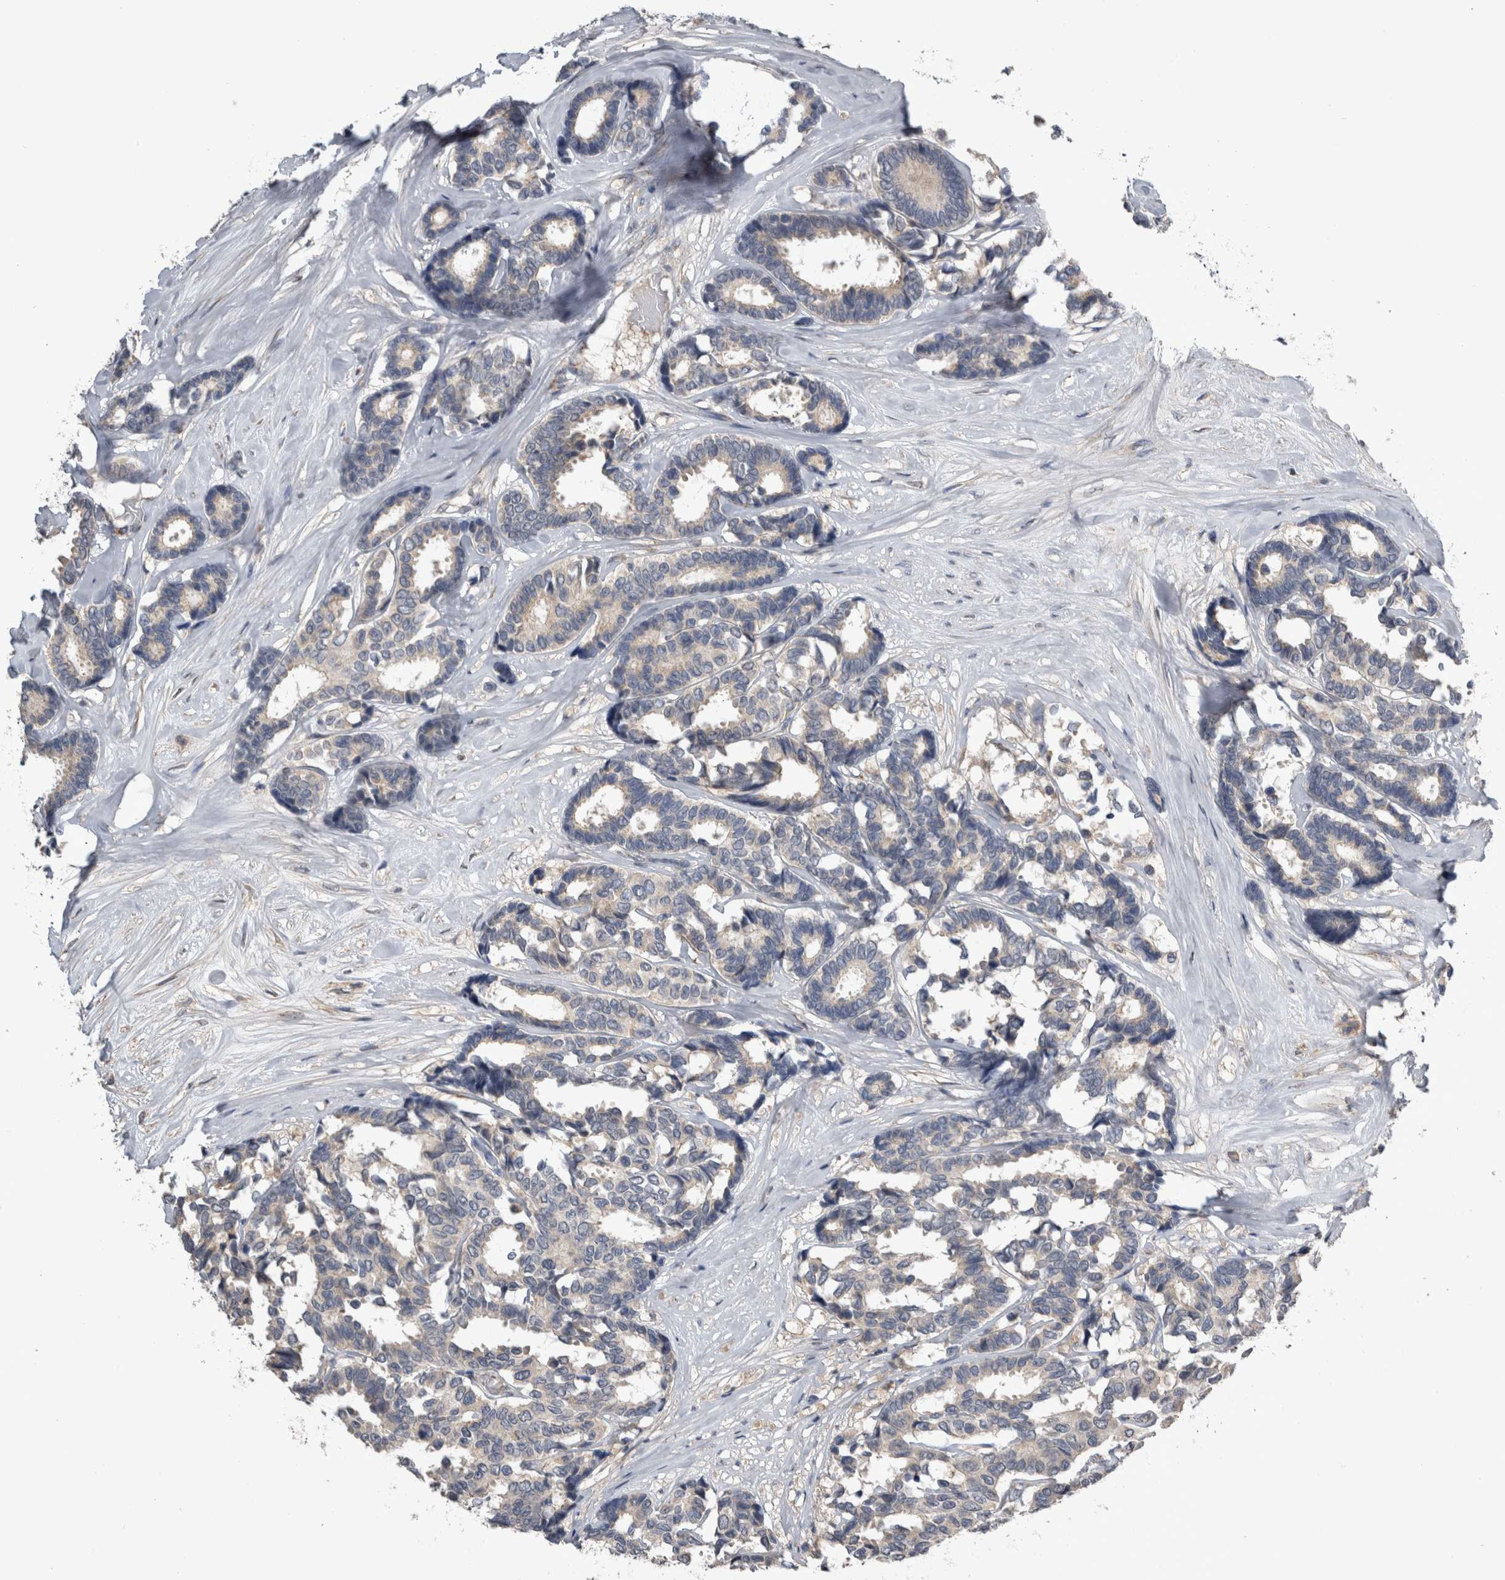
{"staining": {"intensity": "negative", "quantity": "none", "location": "none"}, "tissue": "breast cancer", "cell_type": "Tumor cells", "image_type": "cancer", "snomed": [{"axis": "morphology", "description": "Duct carcinoma"}, {"axis": "topography", "description": "Breast"}], "caption": "This is a histopathology image of IHC staining of breast cancer (intraductal carcinoma), which shows no positivity in tumor cells. Nuclei are stained in blue.", "gene": "ANXA13", "patient": {"sex": "female", "age": 87}}